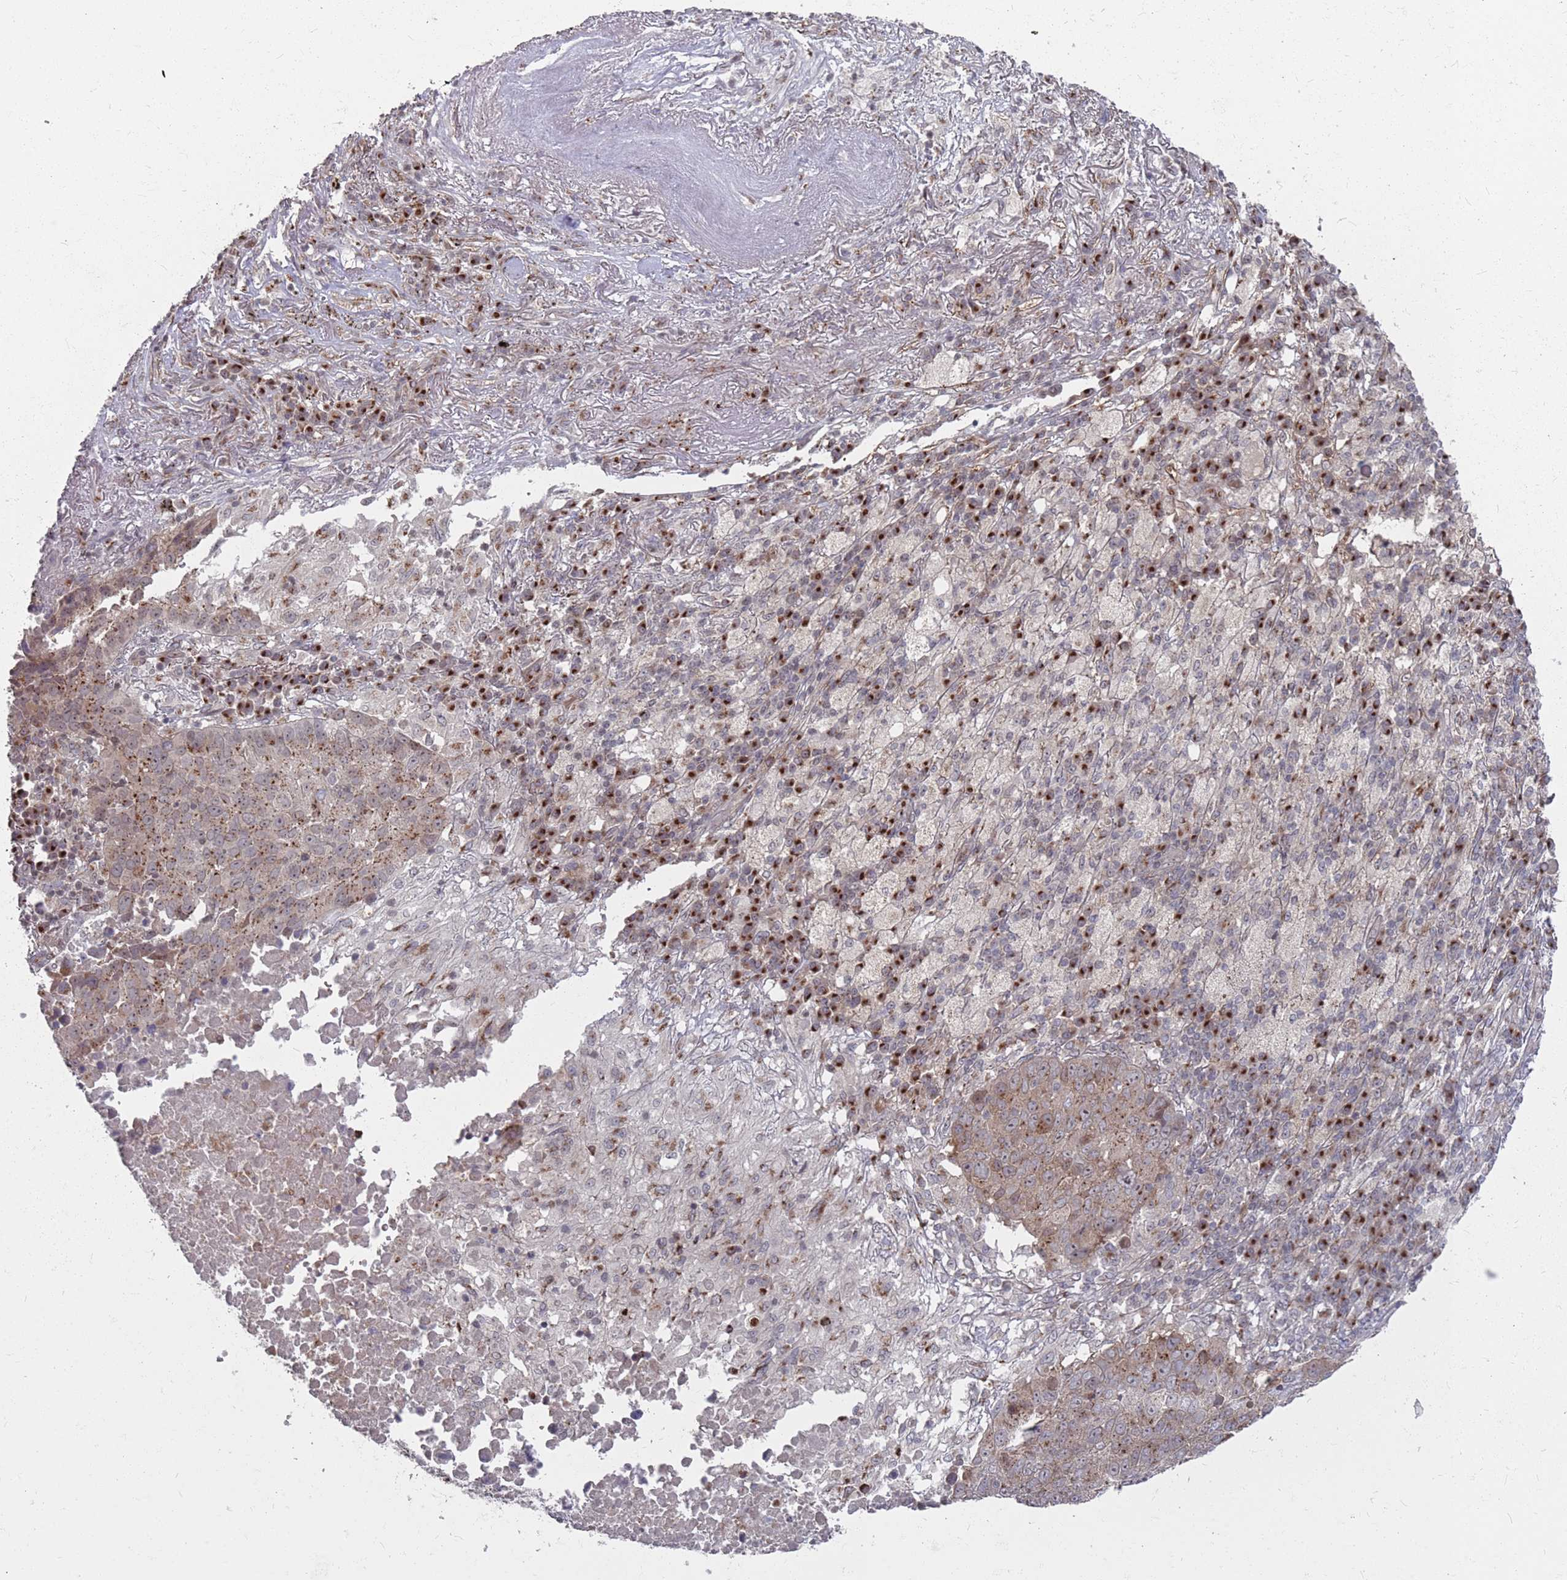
{"staining": {"intensity": "moderate", "quantity": "25%-75%", "location": "cytoplasmic/membranous"}, "tissue": "lung cancer", "cell_type": "Tumor cells", "image_type": "cancer", "snomed": [{"axis": "morphology", "description": "Squamous cell carcinoma, NOS"}, {"axis": "topography", "description": "Lung"}], "caption": "The immunohistochemical stain highlights moderate cytoplasmic/membranous staining in tumor cells of lung cancer tissue.", "gene": "FMO4", "patient": {"sex": "male", "age": 73}}